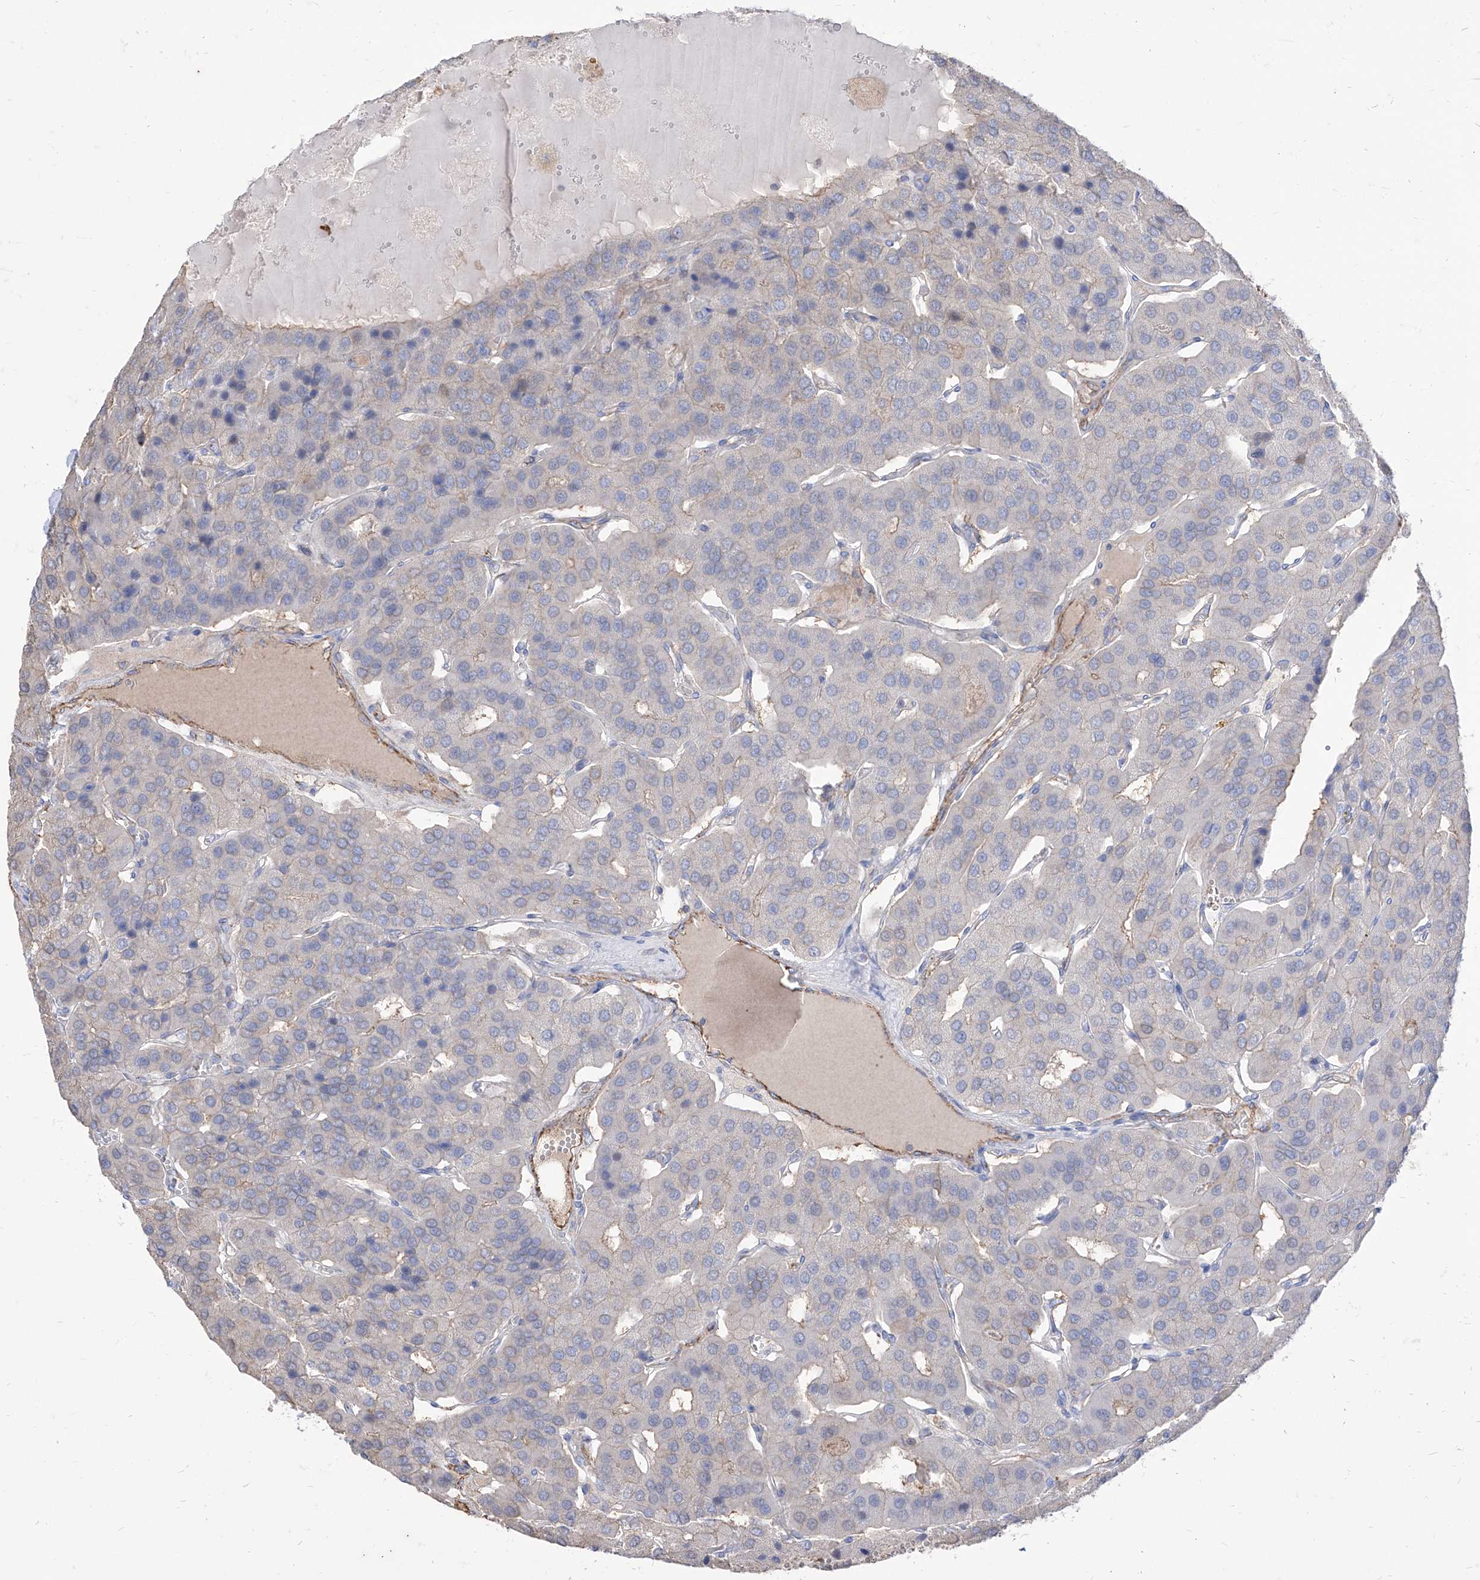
{"staining": {"intensity": "negative", "quantity": "none", "location": "none"}, "tissue": "parathyroid gland", "cell_type": "Glandular cells", "image_type": "normal", "snomed": [{"axis": "morphology", "description": "Normal tissue, NOS"}, {"axis": "morphology", "description": "Adenoma, NOS"}, {"axis": "topography", "description": "Parathyroid gland"}], "caption": "This is a histopathology image of IHC staining of unremarkable parathyroid gland, which shows no expression in glandular cells.", "gene": "C1orf74", "patient": {"sex": "female", "age": 86}}